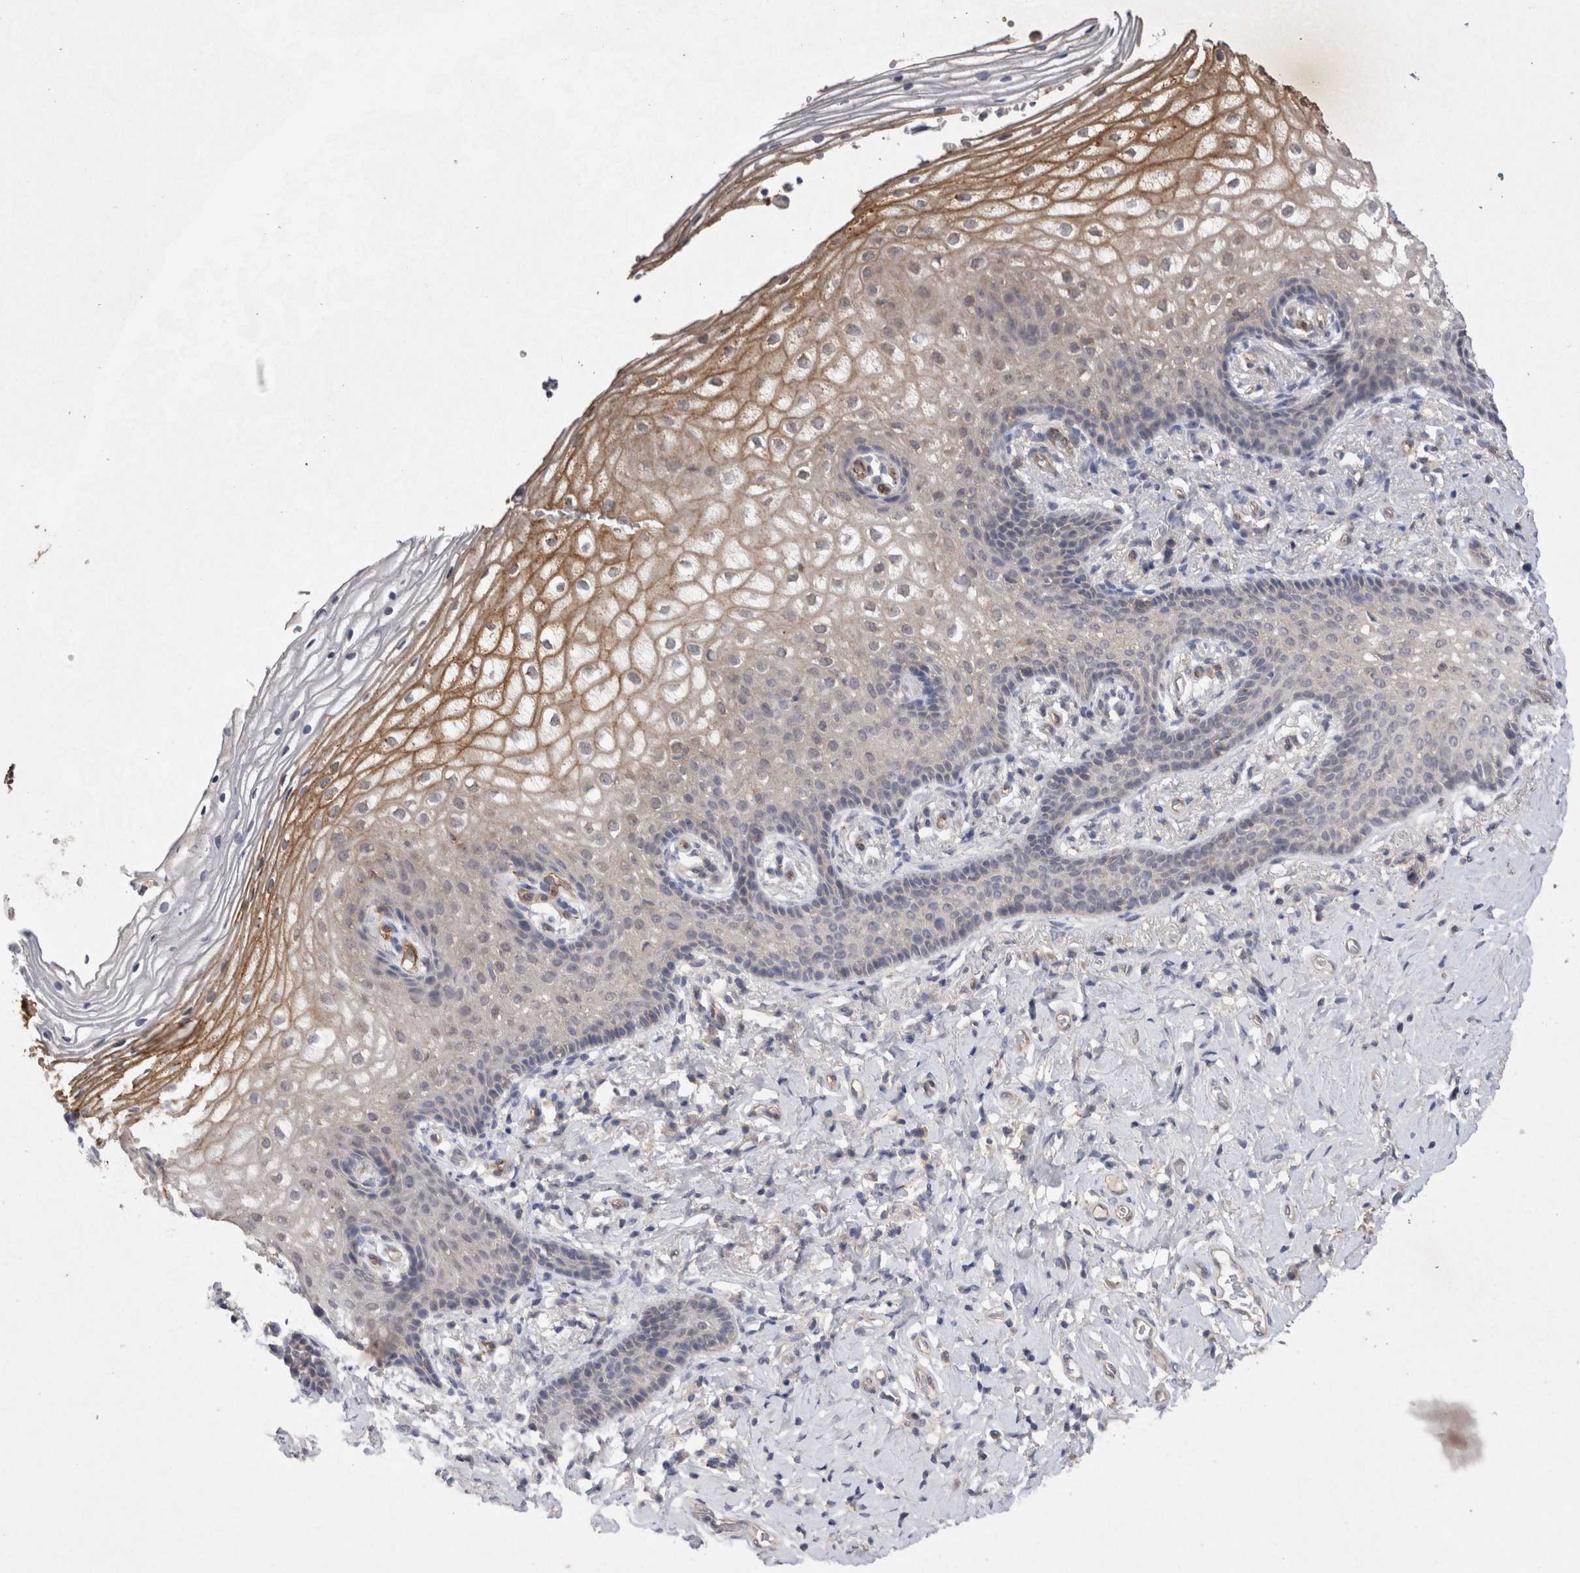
{"staining": {"intensity": "moderate", "quantity": "<25%", "location": "cytoplasmic/membranous"}, "tissue": "vagina", "cell_type": "Squamous epithelial cells", "image_type": "normal", "snomed": [{"axis": "morphology", "description": "Normal tissue, NOS"}, {"axis": "topography", "description": "Vagina"}], "caption": "Protein expression analysis of normal human vagina reveals moderate cytoplasmic/membranous positivity in about <25% of squamous epithelial cells. (DAB (3,3'-diaminobenzidine) IHC, brown staining for protein, blue staining for nuclei).", "gene": "RASSF3", "patient": {"sex": "female", "age": 60}}